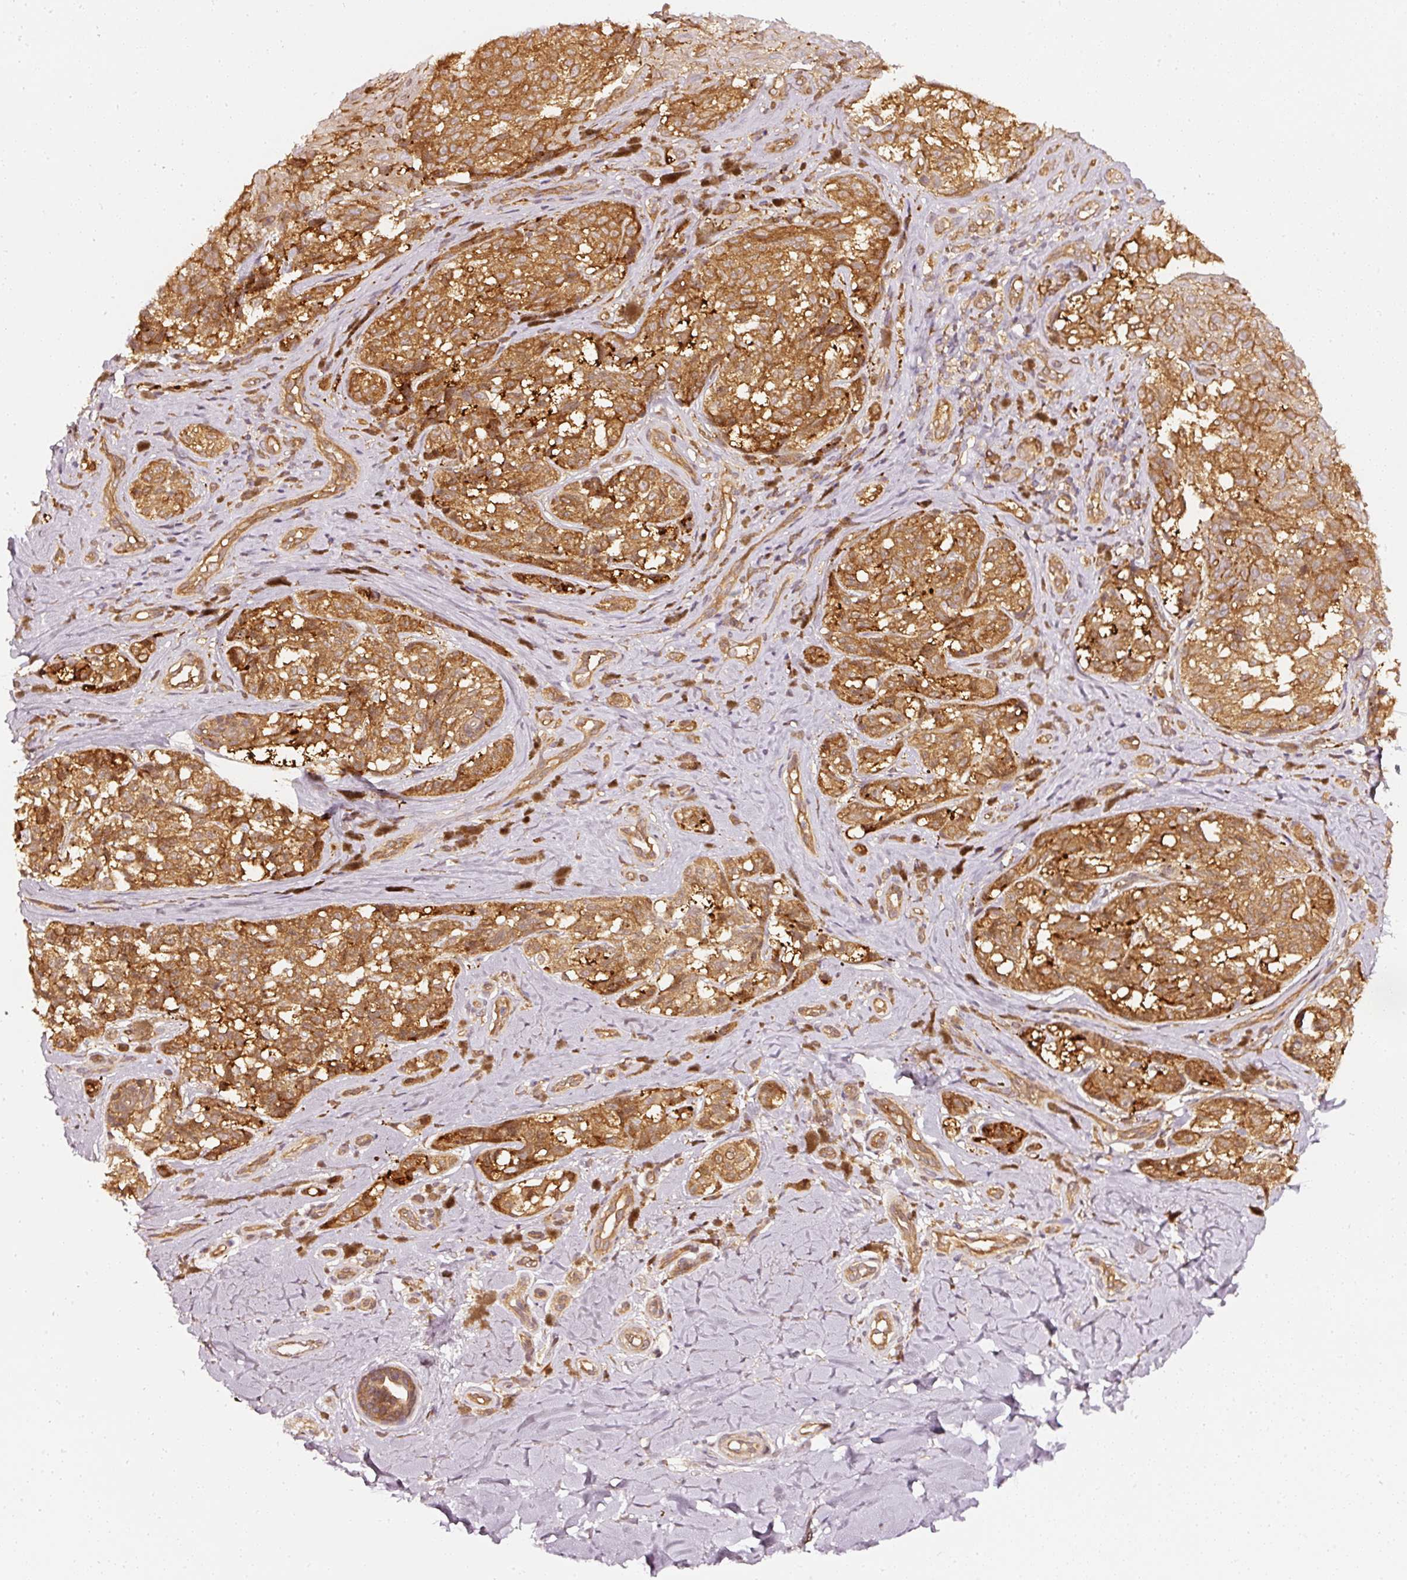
{"staining": {"intensity": "strong", "quantity": ">75%", "location": "cytoplasmic/membranous"}, "tissue": "melanoma", "cell_type": "Tumor cells", "image_type": "cancer", "snomed": [{"axis": "morphology", "description": "Malignant melanoma, NOS"}, {"axis": "topography", "description": "Skin"}], "caption": "A photomicrograph of human malignant melanoma stained for a protein shows strong cytoplasmic/membranous brown staining in tumor cells.", "gene": "ASMTL", "patient": {"sex": "female", "age": 65}}